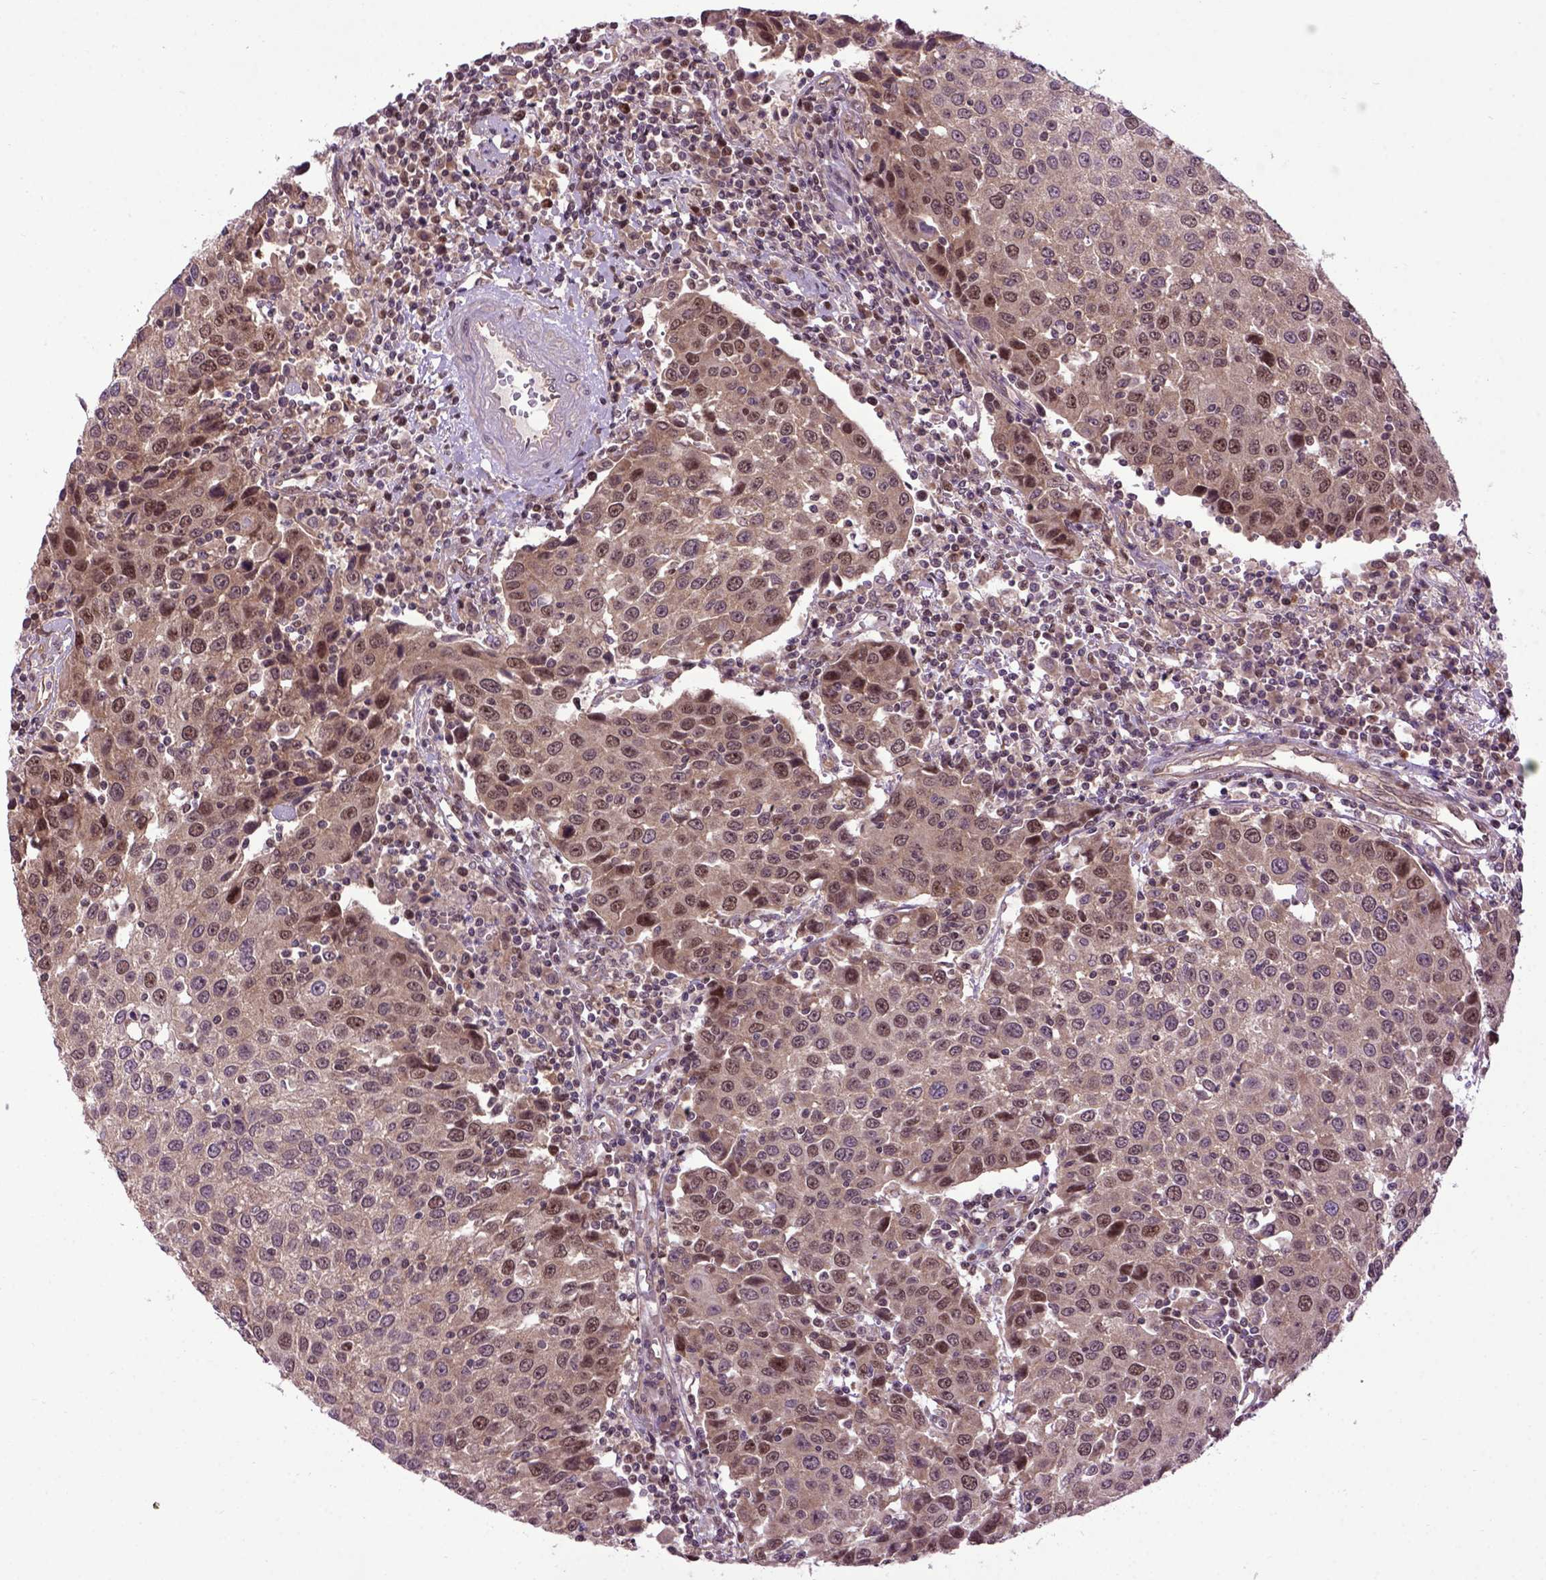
{"staining": {"intensity": "moderate", "quantity": ">75%", "location": "cytoplasmic/membranous,nuclear"}, "tissue": "urothelial cancer", "cell_type": "Tumor cells", "image_type": "cancer", "snomed": [{"axis": "morphology", "description": "Urothelial carcinoma, High grade"}, {"axis": "topography", "description": "Urinary bladder"}], "caption": "A medium amount of moderate cytoplasmic/membranous and nuclear positivity is identified in approximately >75% of tumor cells in high-grade urothelial carcinoma tissue.", "gene": "WDR48", "patient": {"sex": "female", "age": 85}}